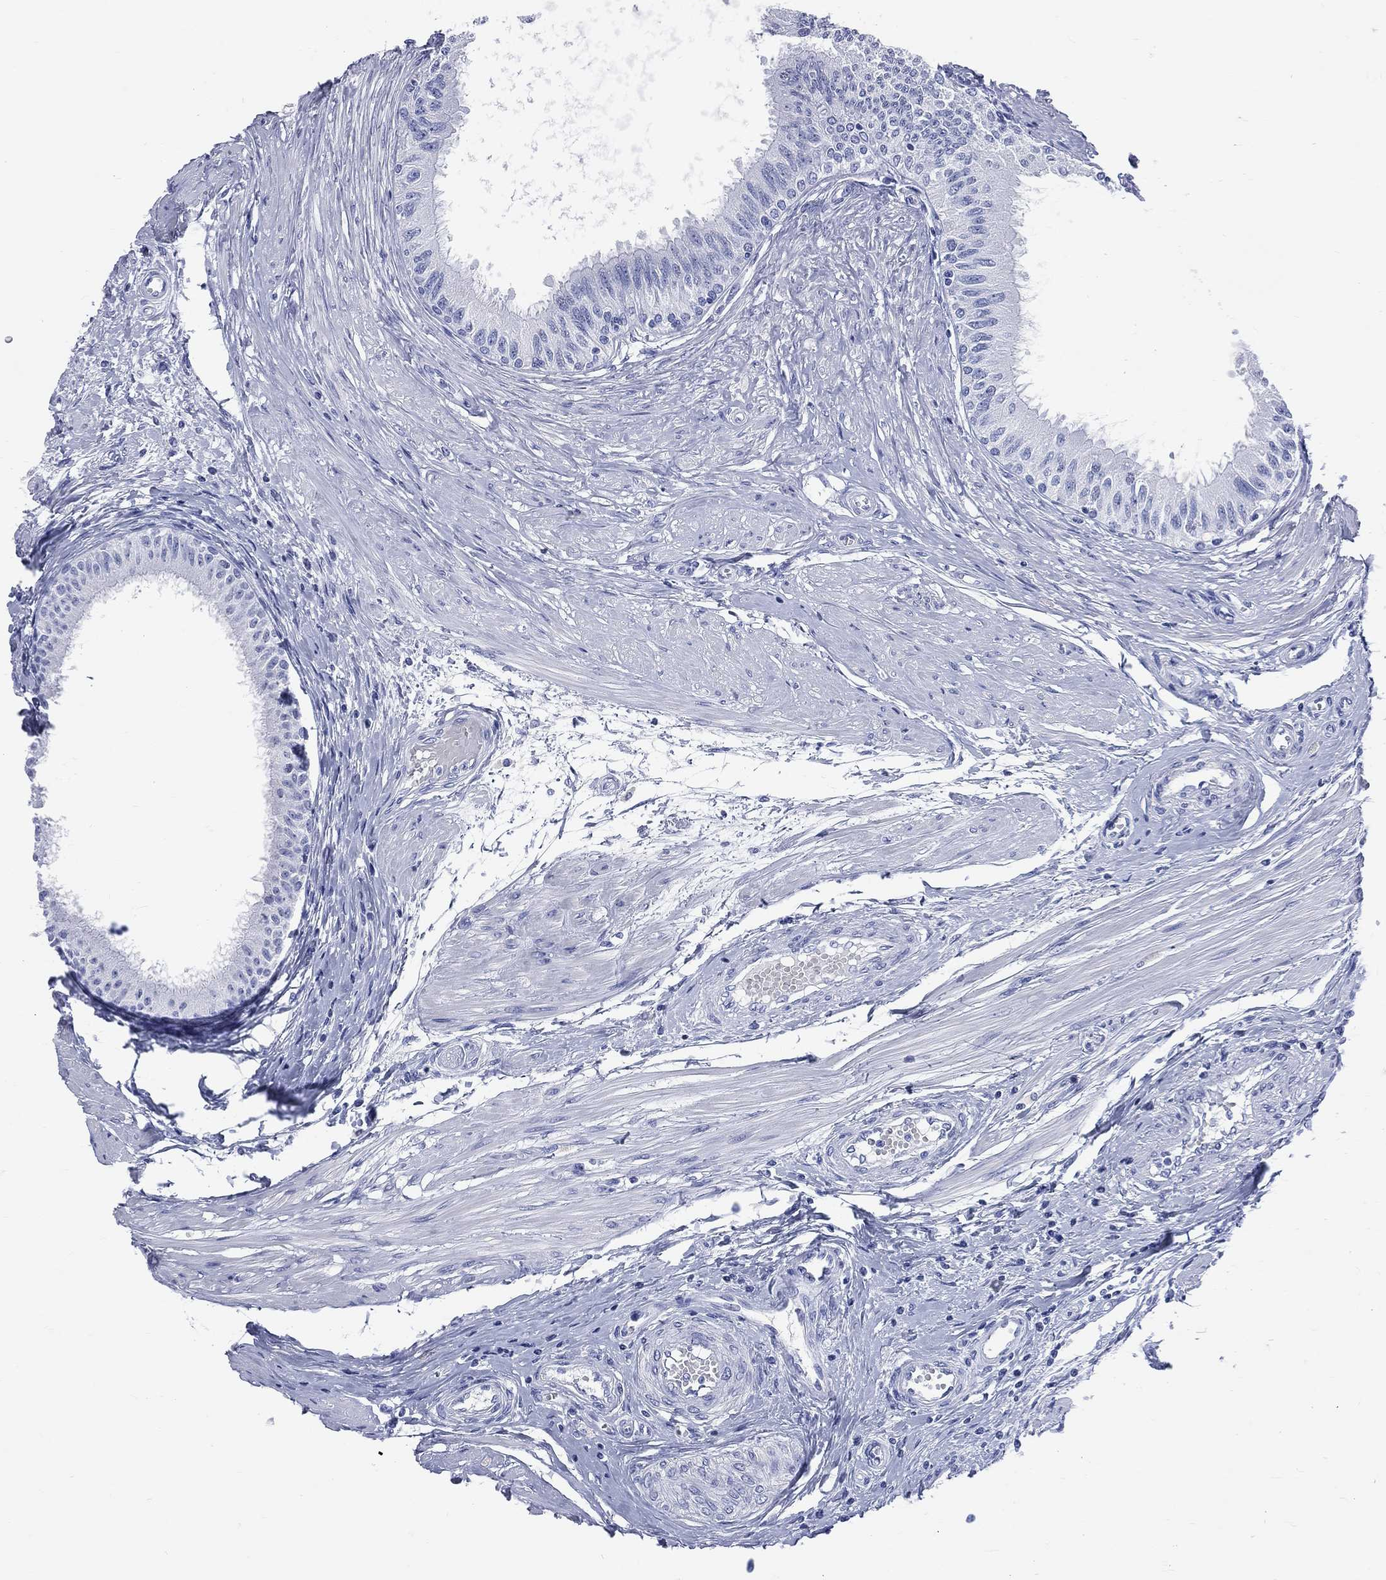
{"staining": {"intensity": "negative", "quantity": "none", "location": "none"}, "tissue": "epididymis", "cell_type": "Glandular cells", "image_type": "normal", "snomed": [{"axis": "morphology", "description": "Normal tissue, NOS"}, {"axis": "morphology", "description": "Seminoma, NOS"}, {"axis": "topography", "description": "Testis"}, {"axis": "topography", "description": "Epididymis"}], "caption": "An image of human epididymis is negative for staining in glandular cells.", "gene": "CYLC1", "patient": {"sex": "male", "age": 61}}